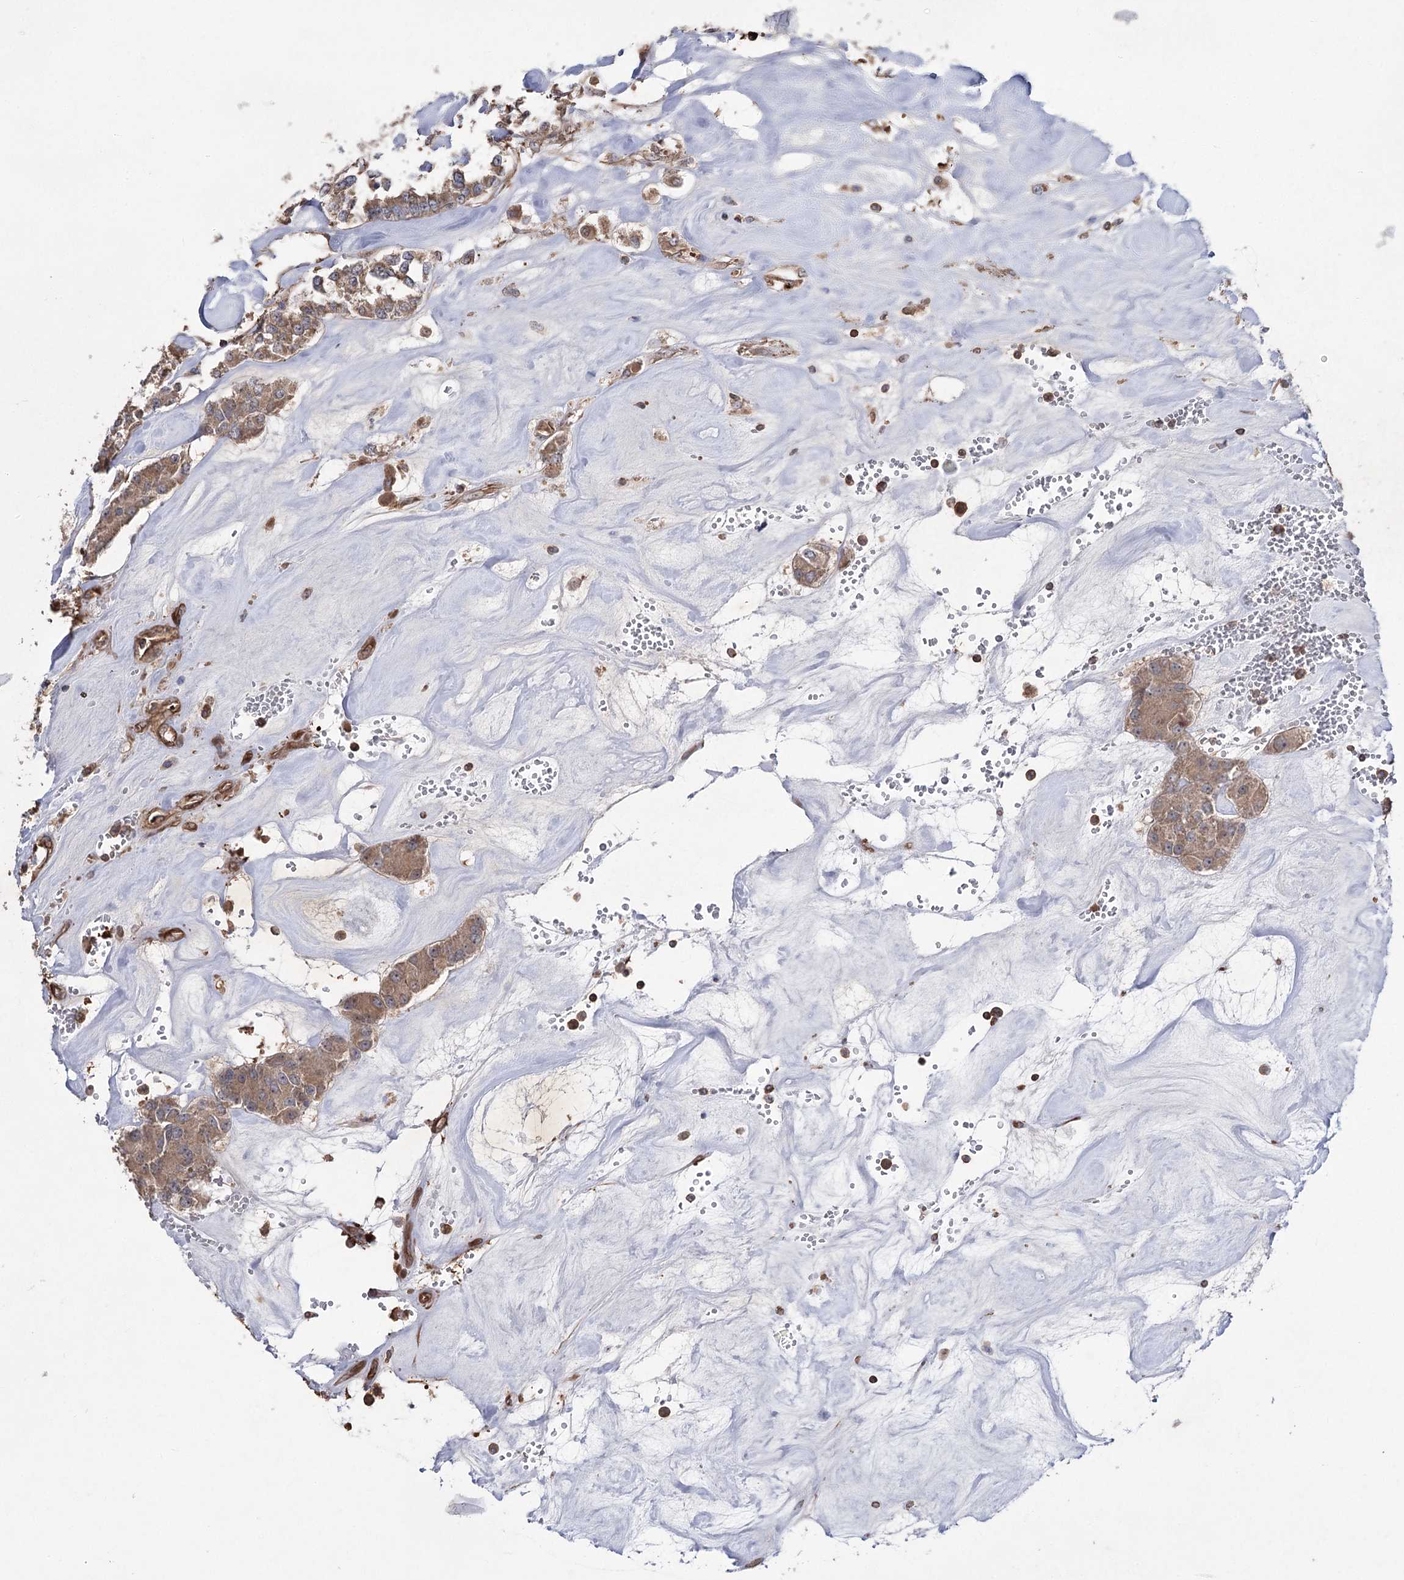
{"staining": {"intensity": "weak", "quantity": ">75%", "location": "cytoplasmic/membranous"}, "tissue": "carcinoid", "cell_type": "Tumor cells", "image_type": "cancer", "snomed": [{"axis": "morphology", "description": "Carcinoid, malignant, NOS"}, {"axis": "topography", "description": "Pancreas"}], "caption": "Immunohistochemical staining of carcinoid (malignant) shows low levels of weak cytoplasmic/membranous staining in about >75% of tumor cells.", "gene": "LARS2", "patient": {"sex": "male", "age": 41}}